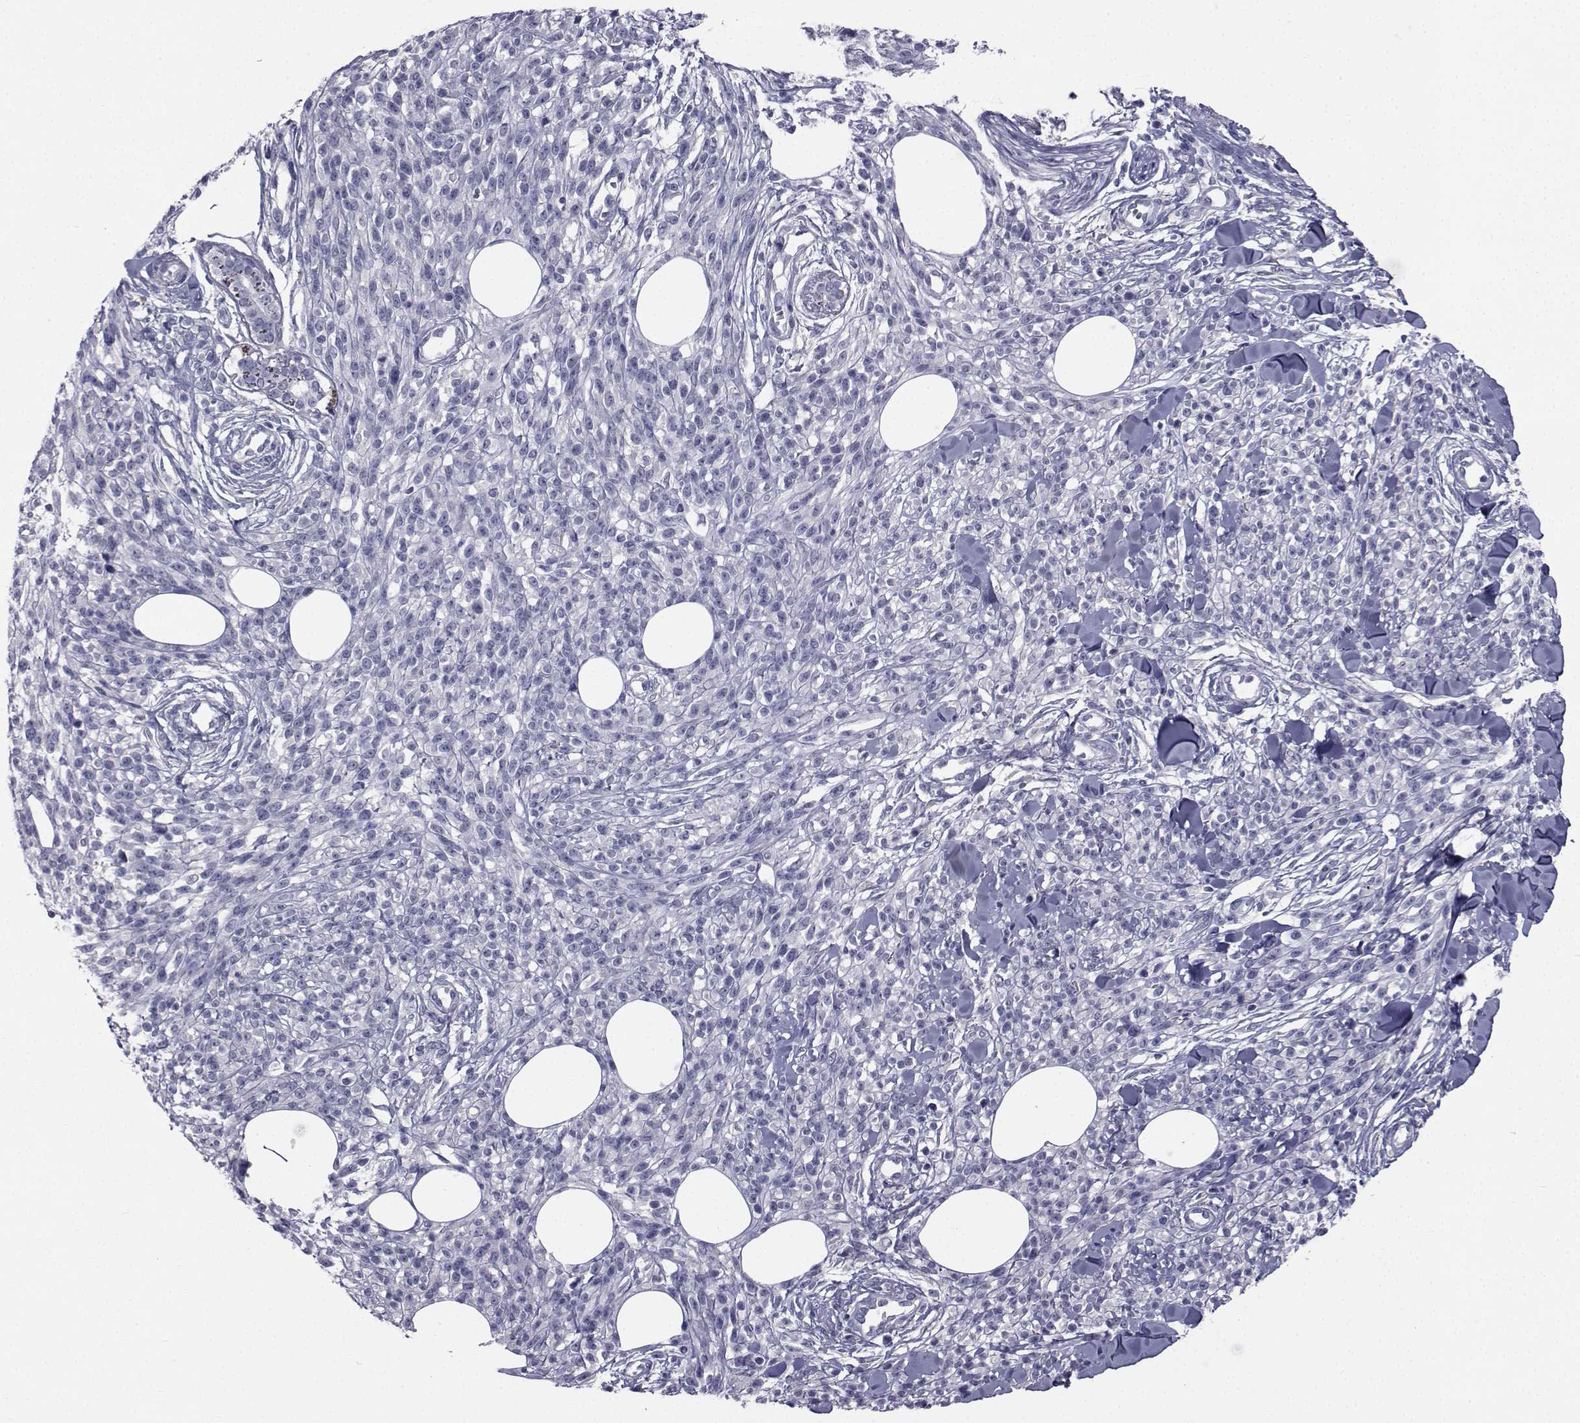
{"staining": {"intensity": "negative", "quantity": "none", "location": "none"}, "tissue": "melanoma", "cell_type": "Tumor cells", "image_type": "cancer", "snomed": [{"axis": "morphology", "description": "Malignant melanoma, NOS"}, {"axis": "topography", "description": "Skin"}, {"axis": "topography", "description": "Skin of trunk"}], "caption": "An IHC micrograph of malignant melanoma is shown. There is no staining in tumor cells of malignant melanoma. (Brightfield microscopy of DAB (3,3'-diaminobenzidine) immunohistochemistry (IHC) at high magnification).", "gene": "CHRNA1", "patient": {"sex": "male", "age": 74}}